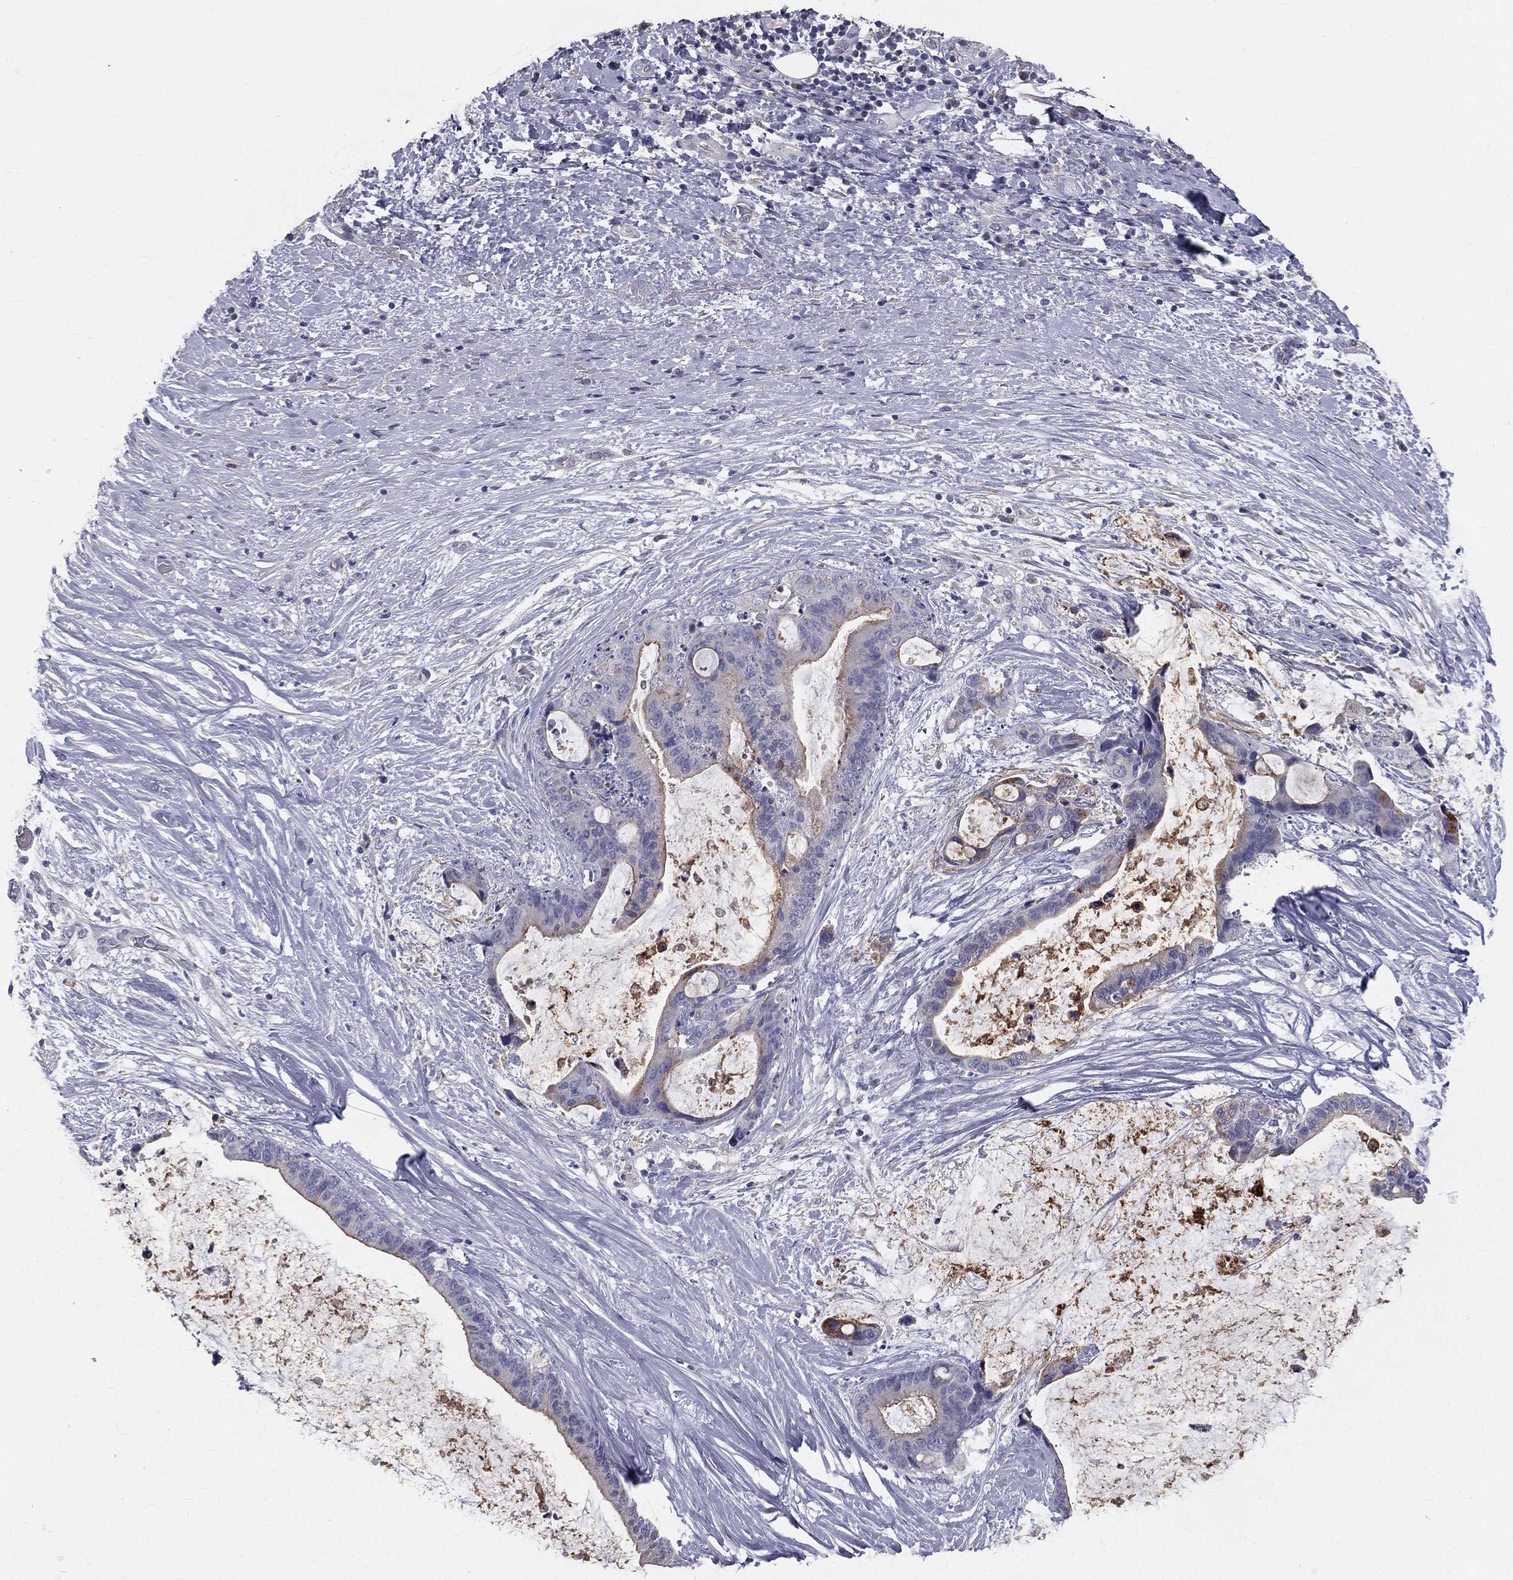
{"staining": {"intensity": "moderate", "quantity": "<25%", "location": "cytoplasmic/membranous"}, "tissue": "liver cancer", "cell_type": "Tumor cells", "image_type": "cancer", "snomed": [{"axis": "morphology", "description": "Cholangiocarcinoma"}, {"axis": "topography", "description": "Liver"}], "caption": "Tumor cells reveal moderate cytoplasmic/membranous staining in approximately <25% of cells in cholangiocarcinoma (liver).", "gene": "MUC13", "patient": {"sex": "female", "age": 73}}